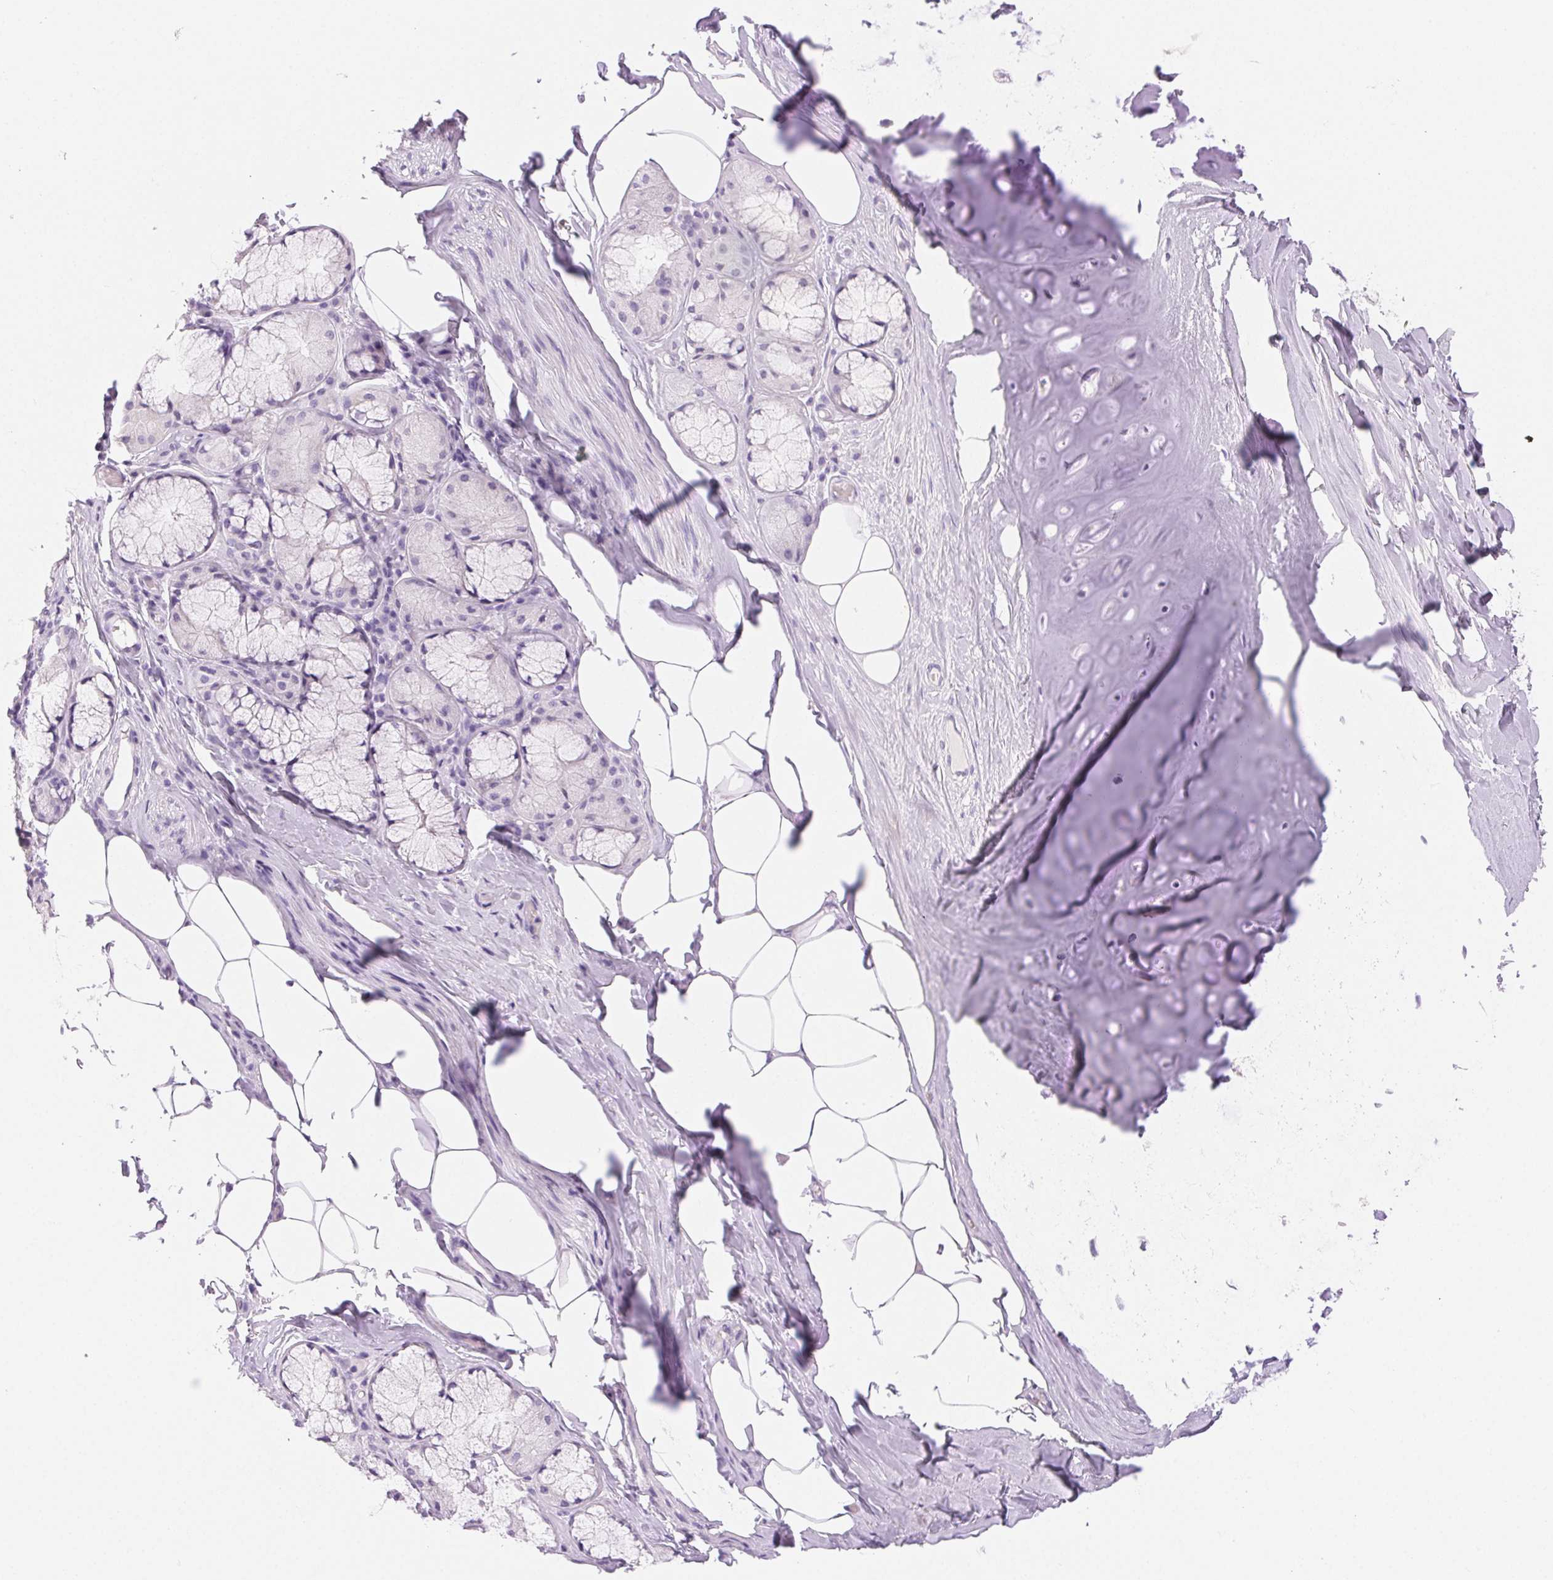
{"staining": {"intensity": "negative", "quantity": "none", "location": "none"}, "tissue": "adipose tissue", "cell_type": "Adipocytes", "image_type": "normal", "snomed": [{"axis": "morphology", "description": "Normal tissue, NOS"}, {"axis": "topography", "description": "Cartilage tissue"}, {"axis": "topography", "description": "Bronchus"}], "caption": "Micrograph shows no significant protein staining in adipocytes of benign adipose tissue.", "gene": "CLDN16", "patient": {"sex": "male", "age": 64}}